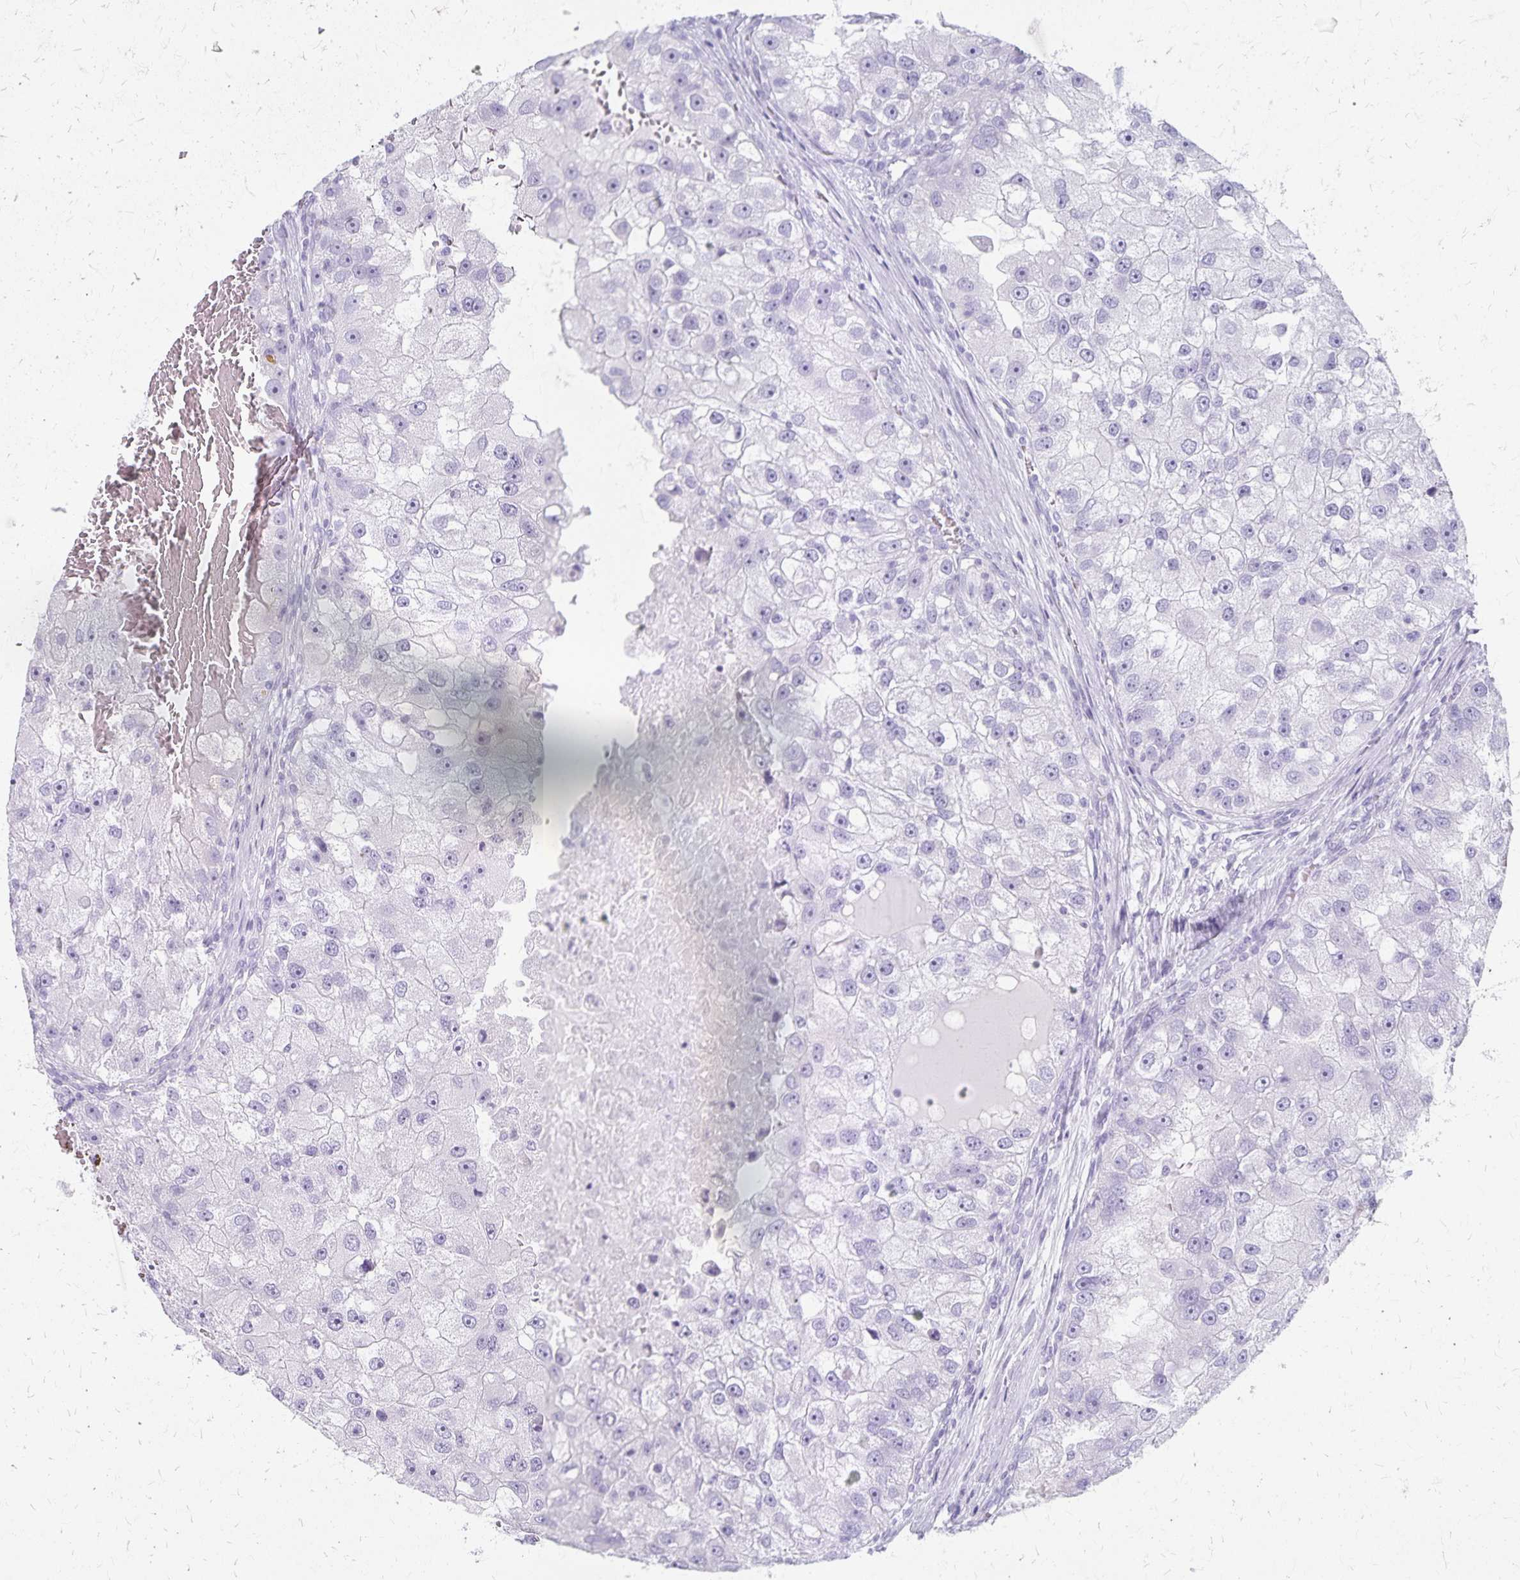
{"staining": {"intensity": "negative", "quantity": "none", "location": "none"}, "tissue": "renal cancer", "cell_type": "Tumor cells", "image_type": "cancer", "snomed": [{"axis": "morphology", "description": "Adenocarcinoma, NOS"}, {"axis": "topography", "description": "Kidney"}], "caption": "The photomicrograph shows no staining of tumor cells in adenocarcinoma (renal).", "gene": "GPBAR1", "patient": {"sex": "male", "age": 63}}